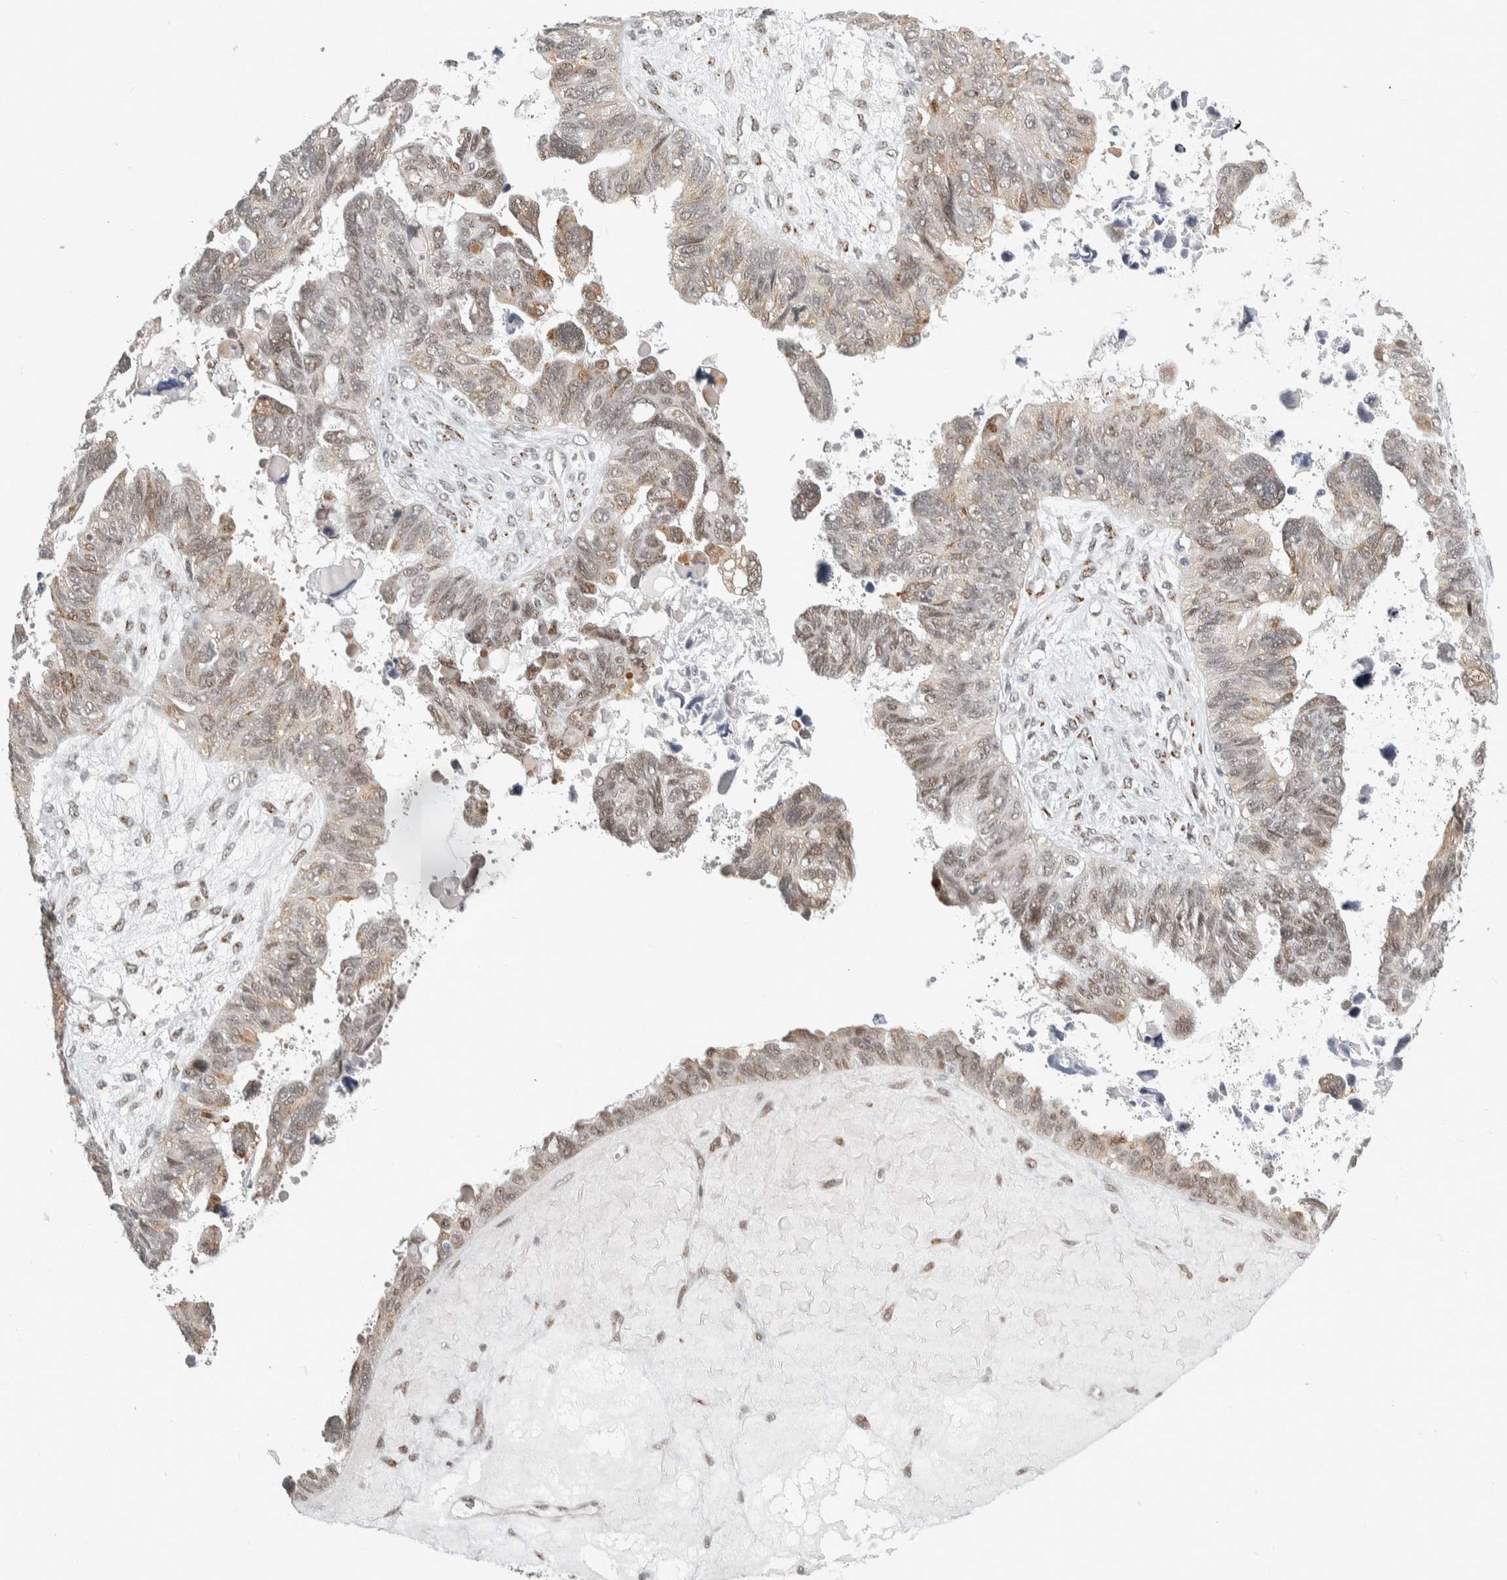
{"staining": {"intensity": "weak", "quantity": "25%-75%", "location": "cytoplasmic/membranous,nuclear"}, "tissue": "ovarian cancer", "cell_type": "Tumor cells", "image_type": "cancer", "snomed": [{"axis": "morphology", "description": "Cystadenocarcinoma, serous, NOS"}, {"axis": "topography", "description": "Ovary"}], "caption": "Protein expression analysis of human ovarian serous cystadenocarcinoma reveals weak cytoplasmic/membranous and nuclear expression in approximately 25%-75% of tumor cells.", "gene": "ZMYND8", "patient": {"sex": "female", "age": 79}}